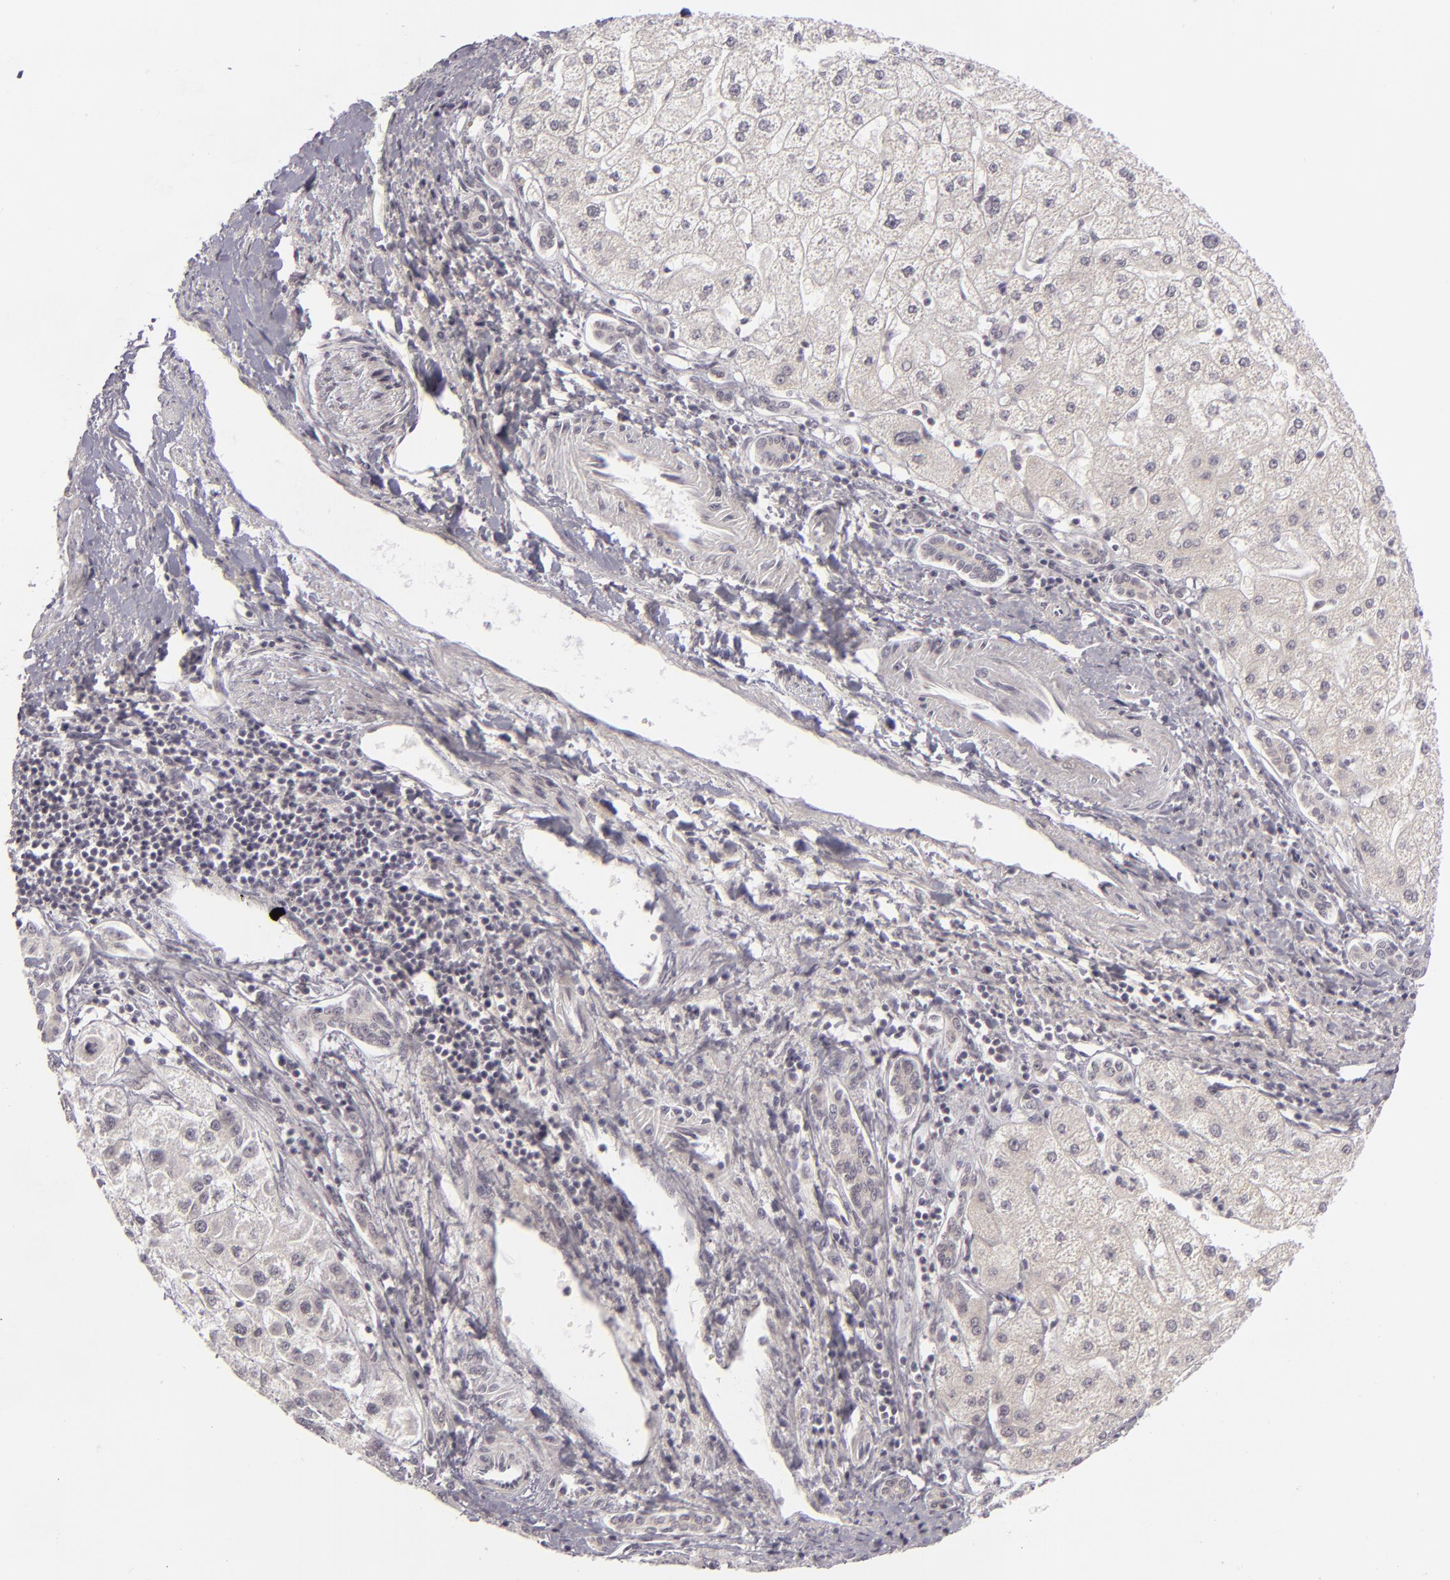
{"staining": {"intensity": "negative", "quantity": "none", "location": "none"}, "tissue": "liver cancer", "cell_type": "Tumor cells", "image_type": "cancer", "snomed": [{"axis": "morphology", "description": "Carcinoma, Hepatocellular, NOS"}, {"axis": "topography", "description": "Liver"}], "caption": "Liver cancer stained for a protein using immunohistochemistry (IHC) reveals no expression tumor cells.", "gene": "DLG3", "patient": {"sex": "female", "age": 85}}